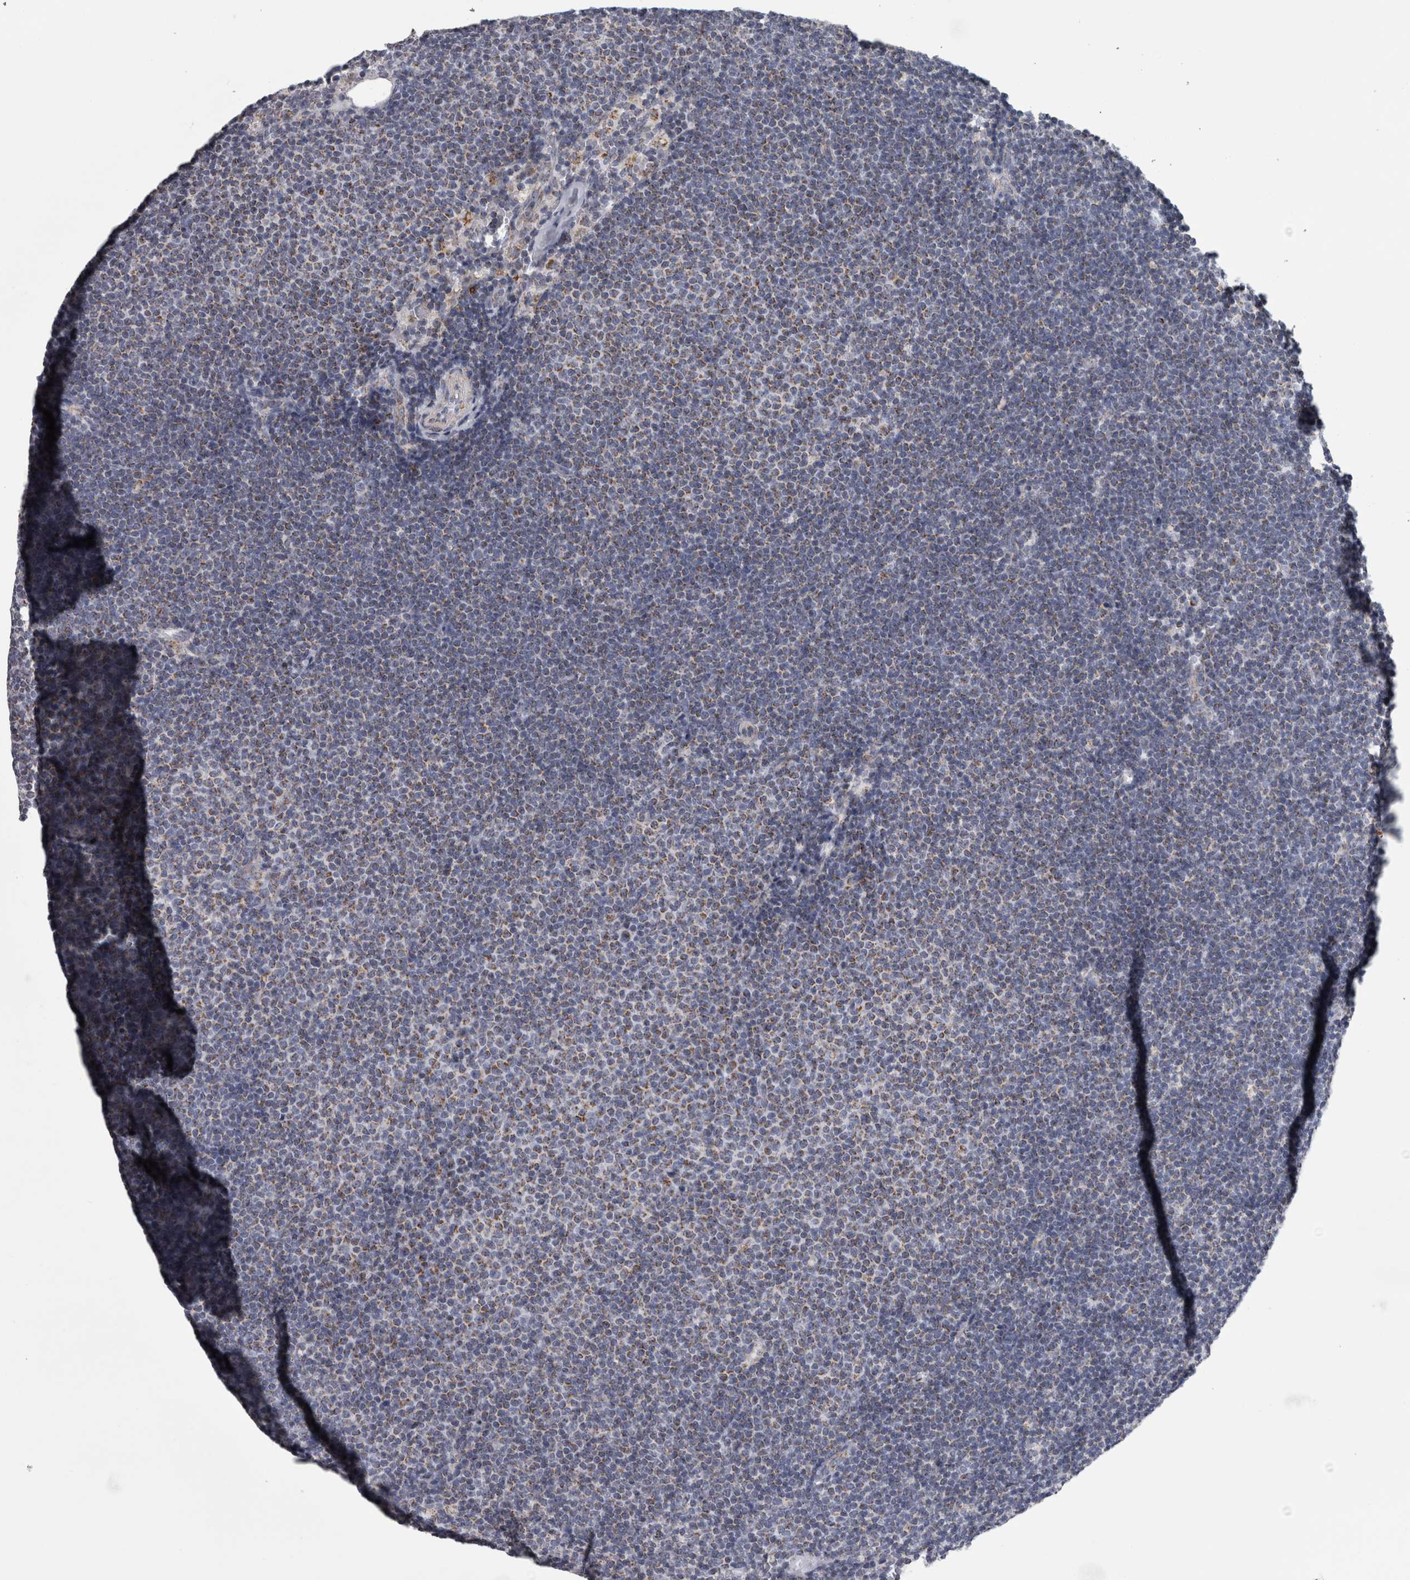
{"staining": {"intensity": "moderate", "quantity": "25%-75%", "location": "cytoplasmic/membranous"}, "tissue": "lymphoma", "cell_type": "Tumor cells", "image_type": "cancer", "snomed": [{"axis": "morphology", "description": "Malignant lymphoma, non-Hodgkin's type, Low grade"}, {"axis": "topography", "description": "Lymph node"}], "caption": "The image reveals immunohistochemical staining of low-grade malignant lymphoma, non-Hodgkin's type. There is moderate cytoplasmic/membranous expression is appreciated in approximately 25%-75% of tumor cells.", "gene": "DBT", "patient": {"sex": "female", "age": 53}}